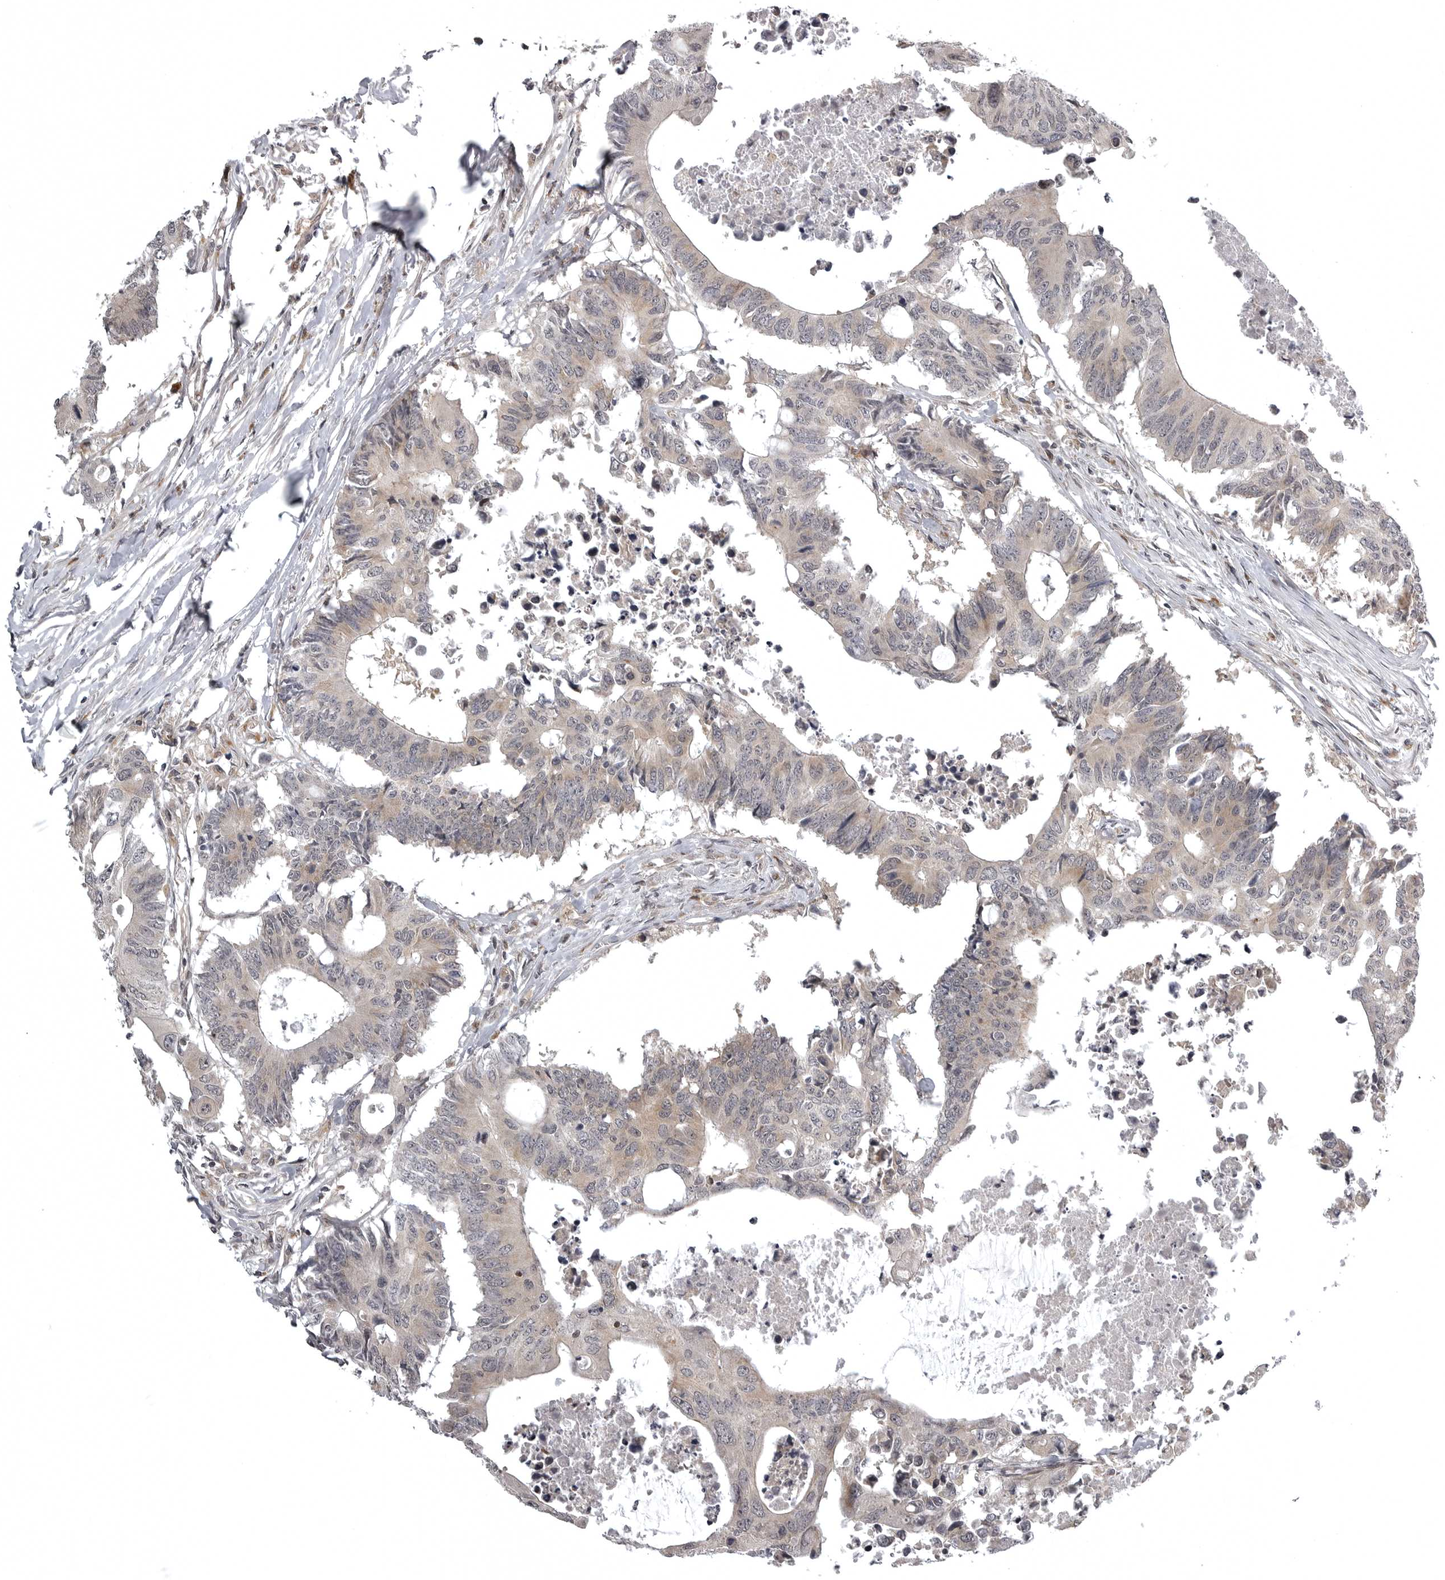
{"staining": {"intensity": "weak", "quantity": "<25%", "location": "cytoplasmic/membranous"}, "tissue": "colorectal cancer", "cell_type": "Tumor cells", "image_type": "cancer", "snomed": [{"axis": "morphology", "description": "Adenocarcinoma, NOS"}, {"axis": "topography", "description": "Colon"}], "caption": "Tumor cells show no significant protein positivity in colorectal cancer (adenocarcinoma). (DAB IHC, high magnification).", "gene": "SNX16", "patient": {"sex": "male", "age": 71}}